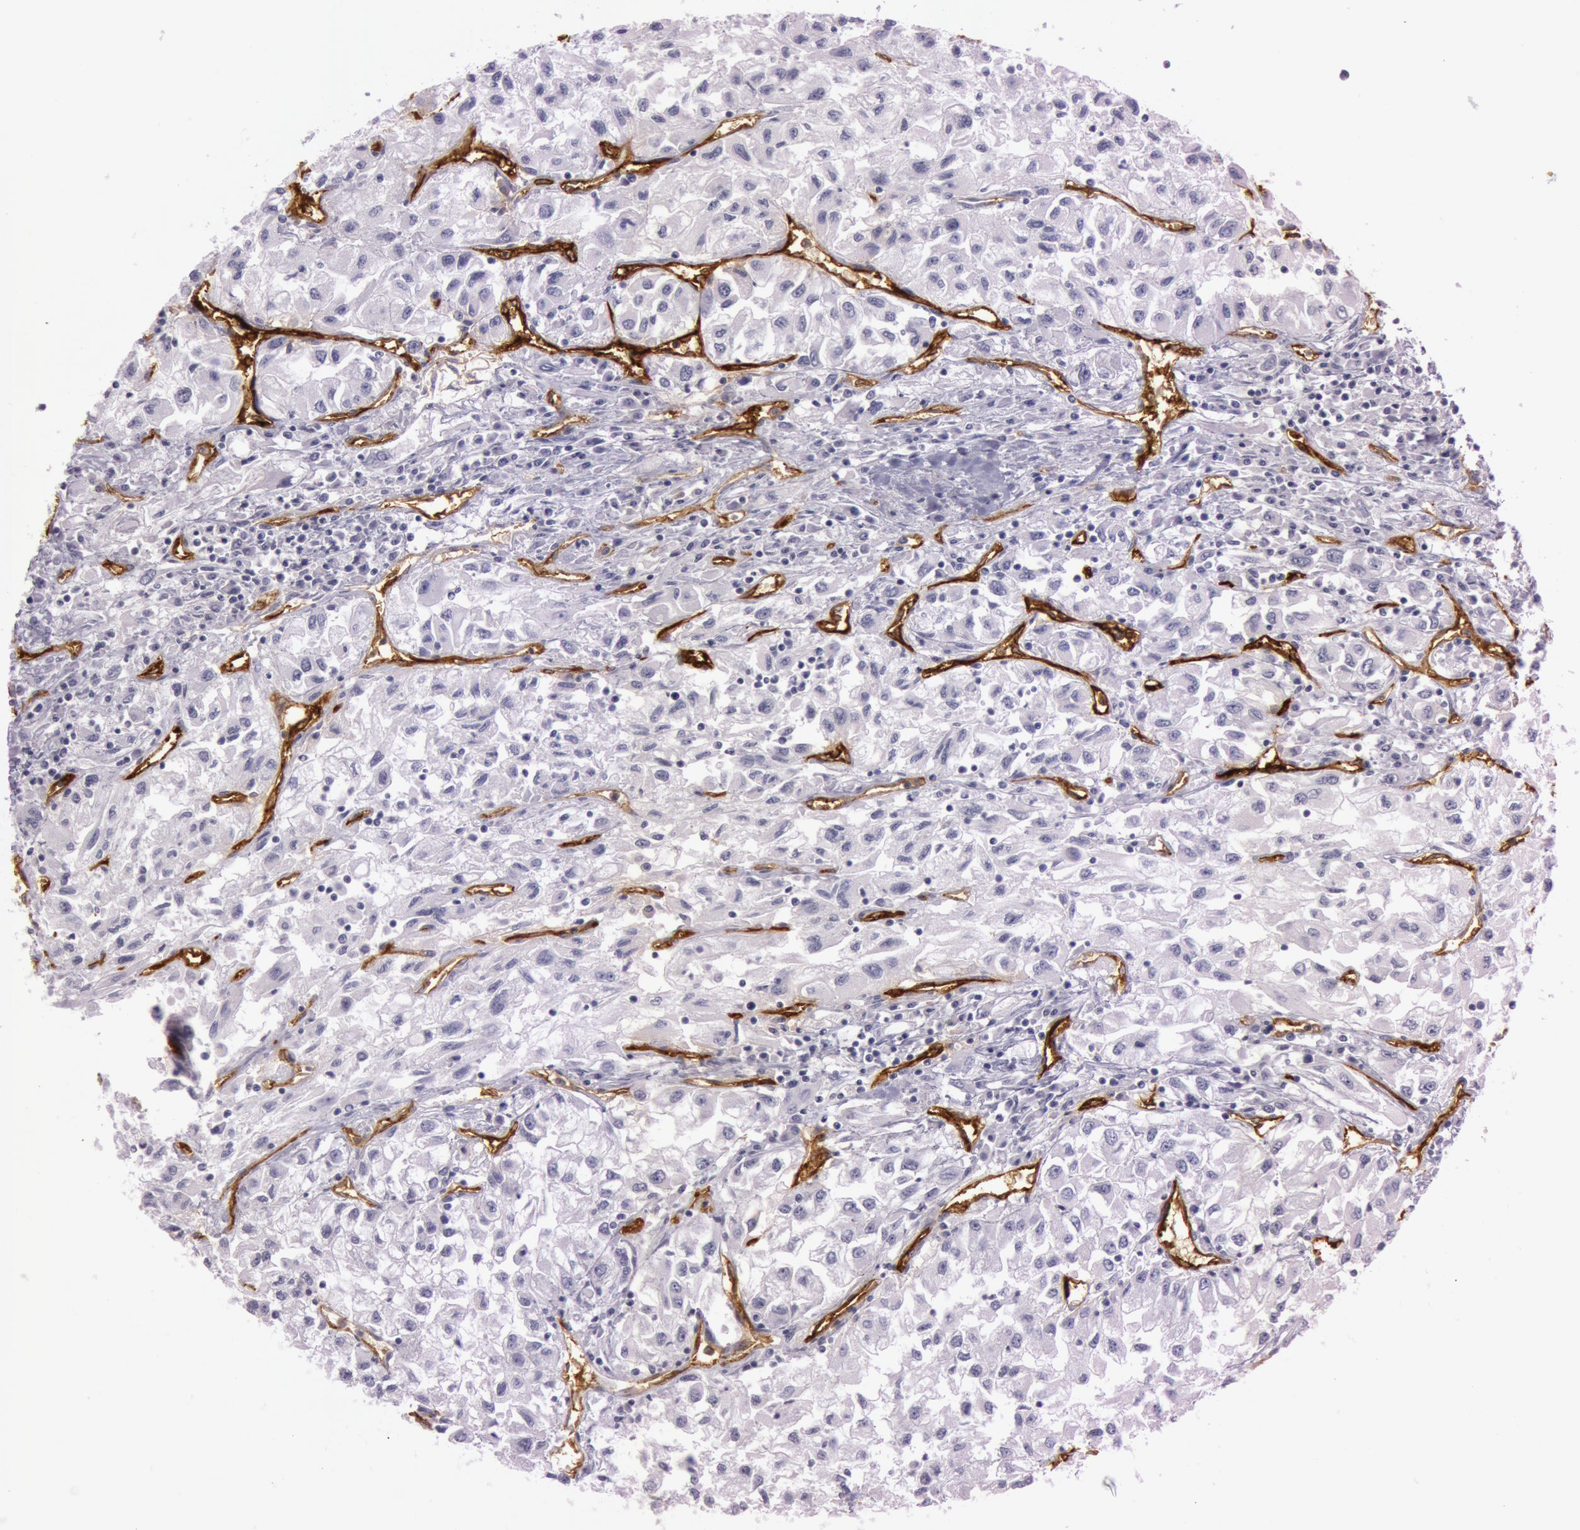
{"staining": {"intensity": "negative", "quantity": "none", "location": "none"}, "tissue": "renal cancer", "cell_type": "Tumor cells", "image_type": "cancer", "snomed": [{"axis": "morphology", "description": "Adenocarcinoma, NOS"}, {"axis": "topography", "description": "Kidney"}], "caption": "Immunohistochemistry photomicrograph of neoplastic tissue: renal cancer stained with DAB (3,3'-diaminobenzidine) shows no significant protein positivity in tumor cells.", "gene": "FOLH1", "patient": {"sex": "male", "age": 59}}